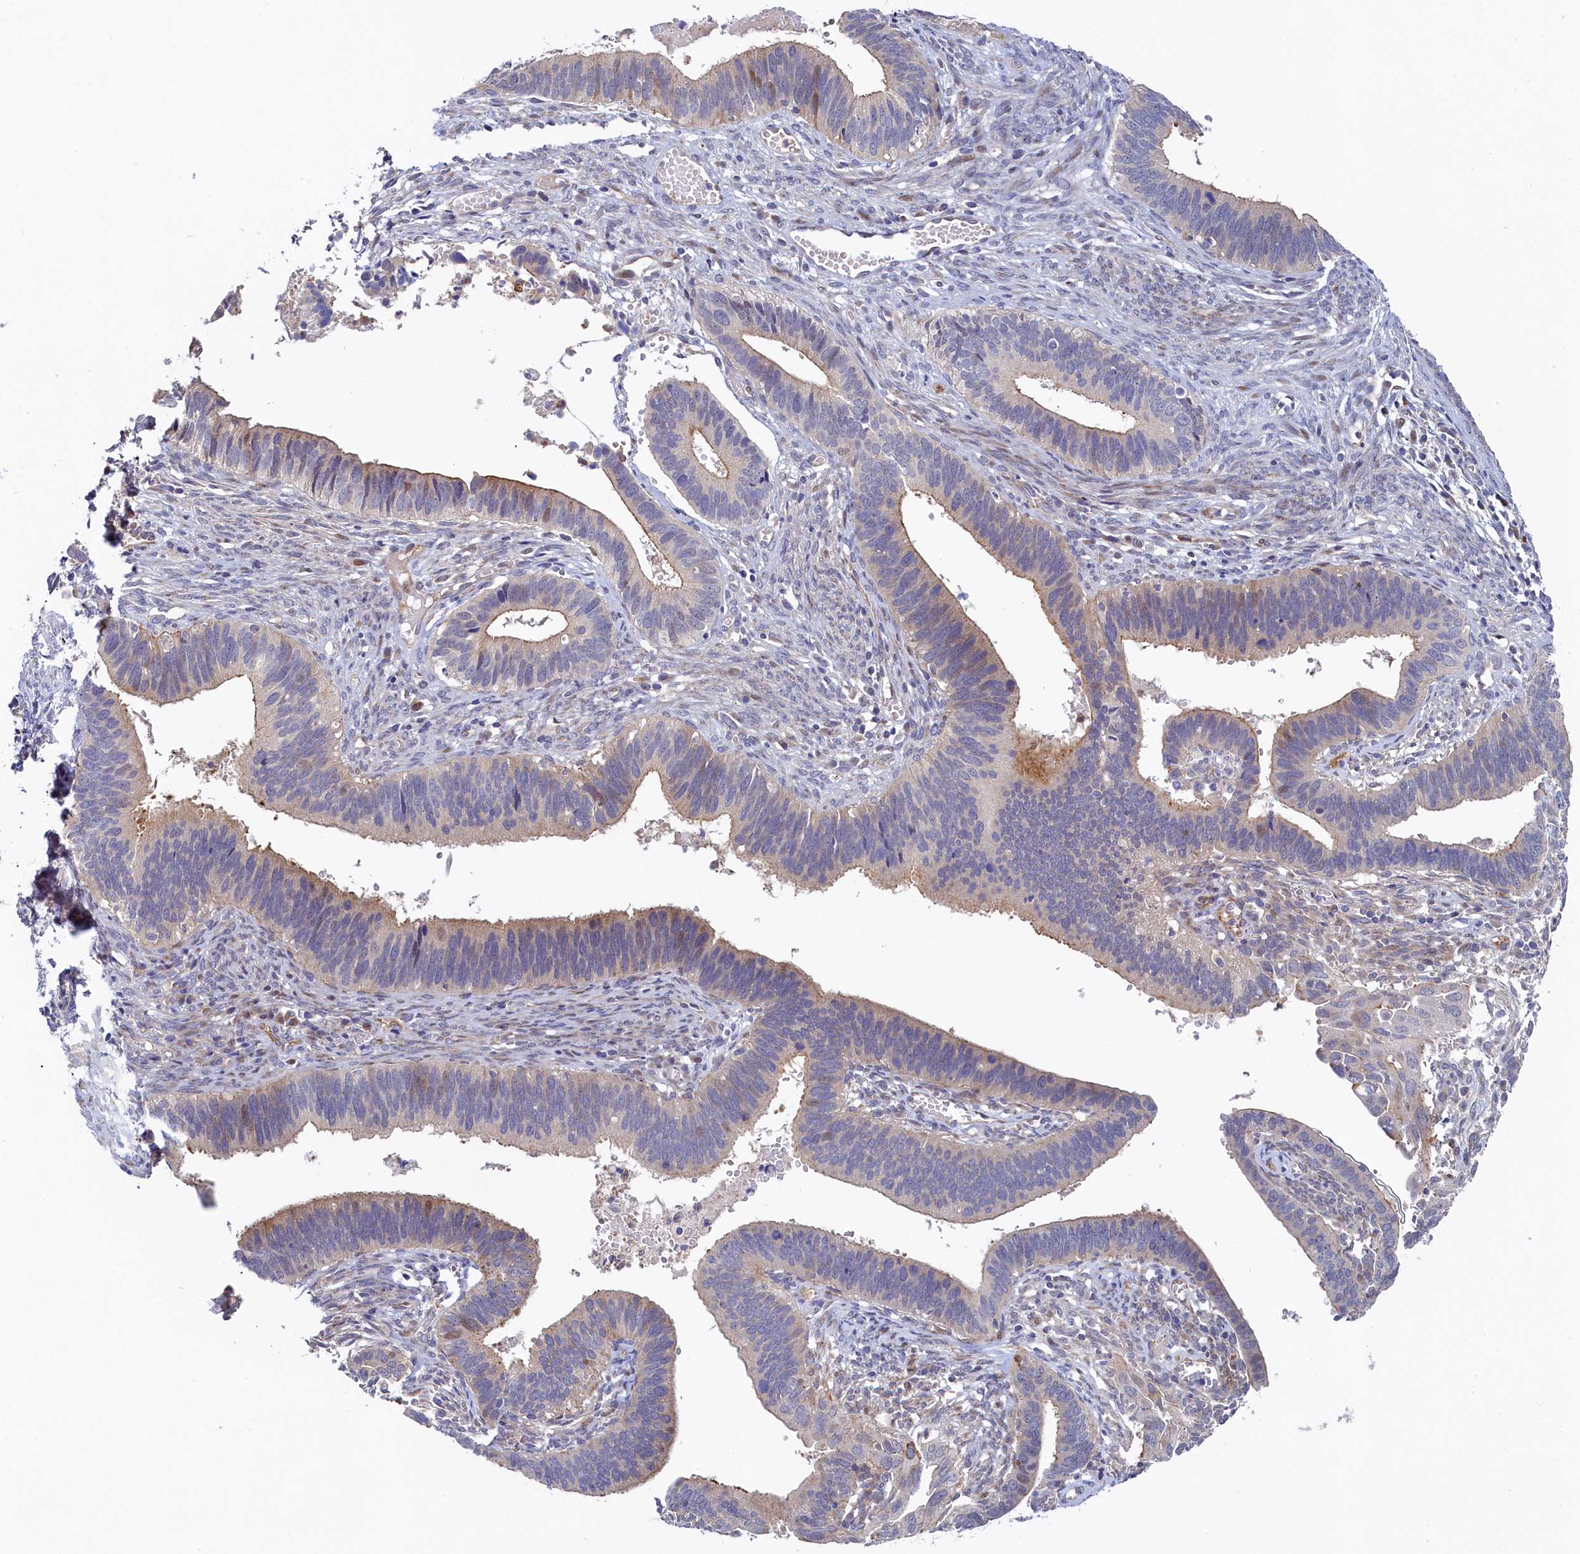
{"staining": {"intensity": "weak", "quantity": "<25%", "location": "cytoplasmic/membranous,nuclear"}, "tissue": "cervical cancer", "cell_type": "Tumor cells", "image_type": "cancer", "snomed": [{"axis": "morphology", "description": "Adenocarcinoma, NOS"}, {"axis": "topography", "description": "Cervix"}], "caption": "Immunohistochemistry (IHC) photomicrograph of neoplastic tissue: cervical cancer stained with DAB (3,3'-diaminobenzidine) exhibits no significant protein expression in tumor cells.", "gene": "PIK3C3", "patient": {"sex": "female", "age": 42}}